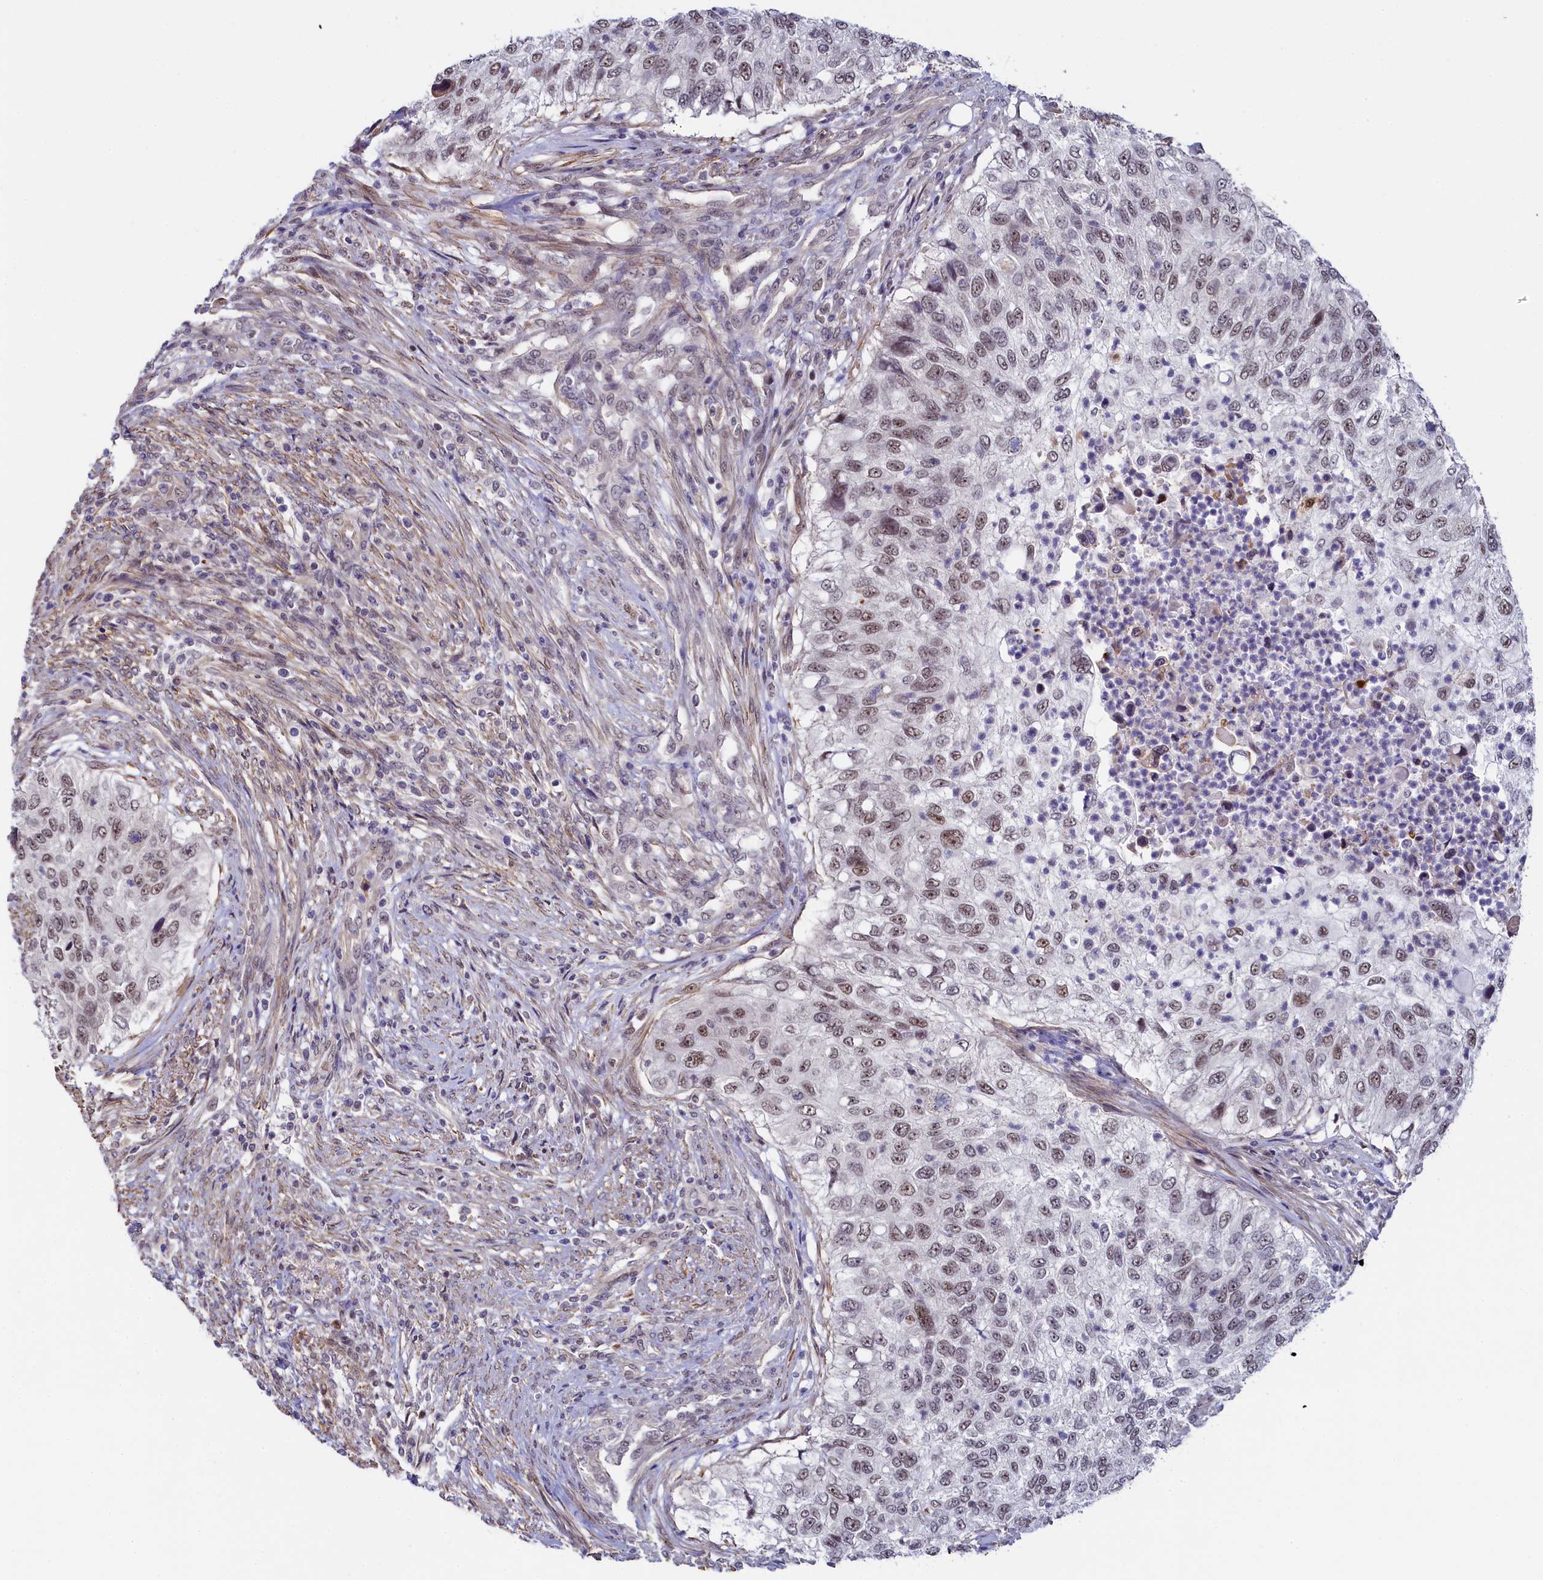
{"staining": {"intensity": "weak", "quantity": ">75%", "location": "nuclear"}, "tissue": "urothelial cancer", "cell_type": "Tumor cells", "image_type": "cancer", "snomed": [{"axis": "morphology", "description": "Urothelial carcinoma, High grade"}, {"axis": "topography", "description": "Urinary bladder"}], "caption": "Approximately >75% of tumor cells in high-grade urothelial carcinoma display weak nuclear protein expression as visualized by brown immunohistochemical staining.", "gene": "INTS14", "patient": {"sex": "female", "age": 60}}